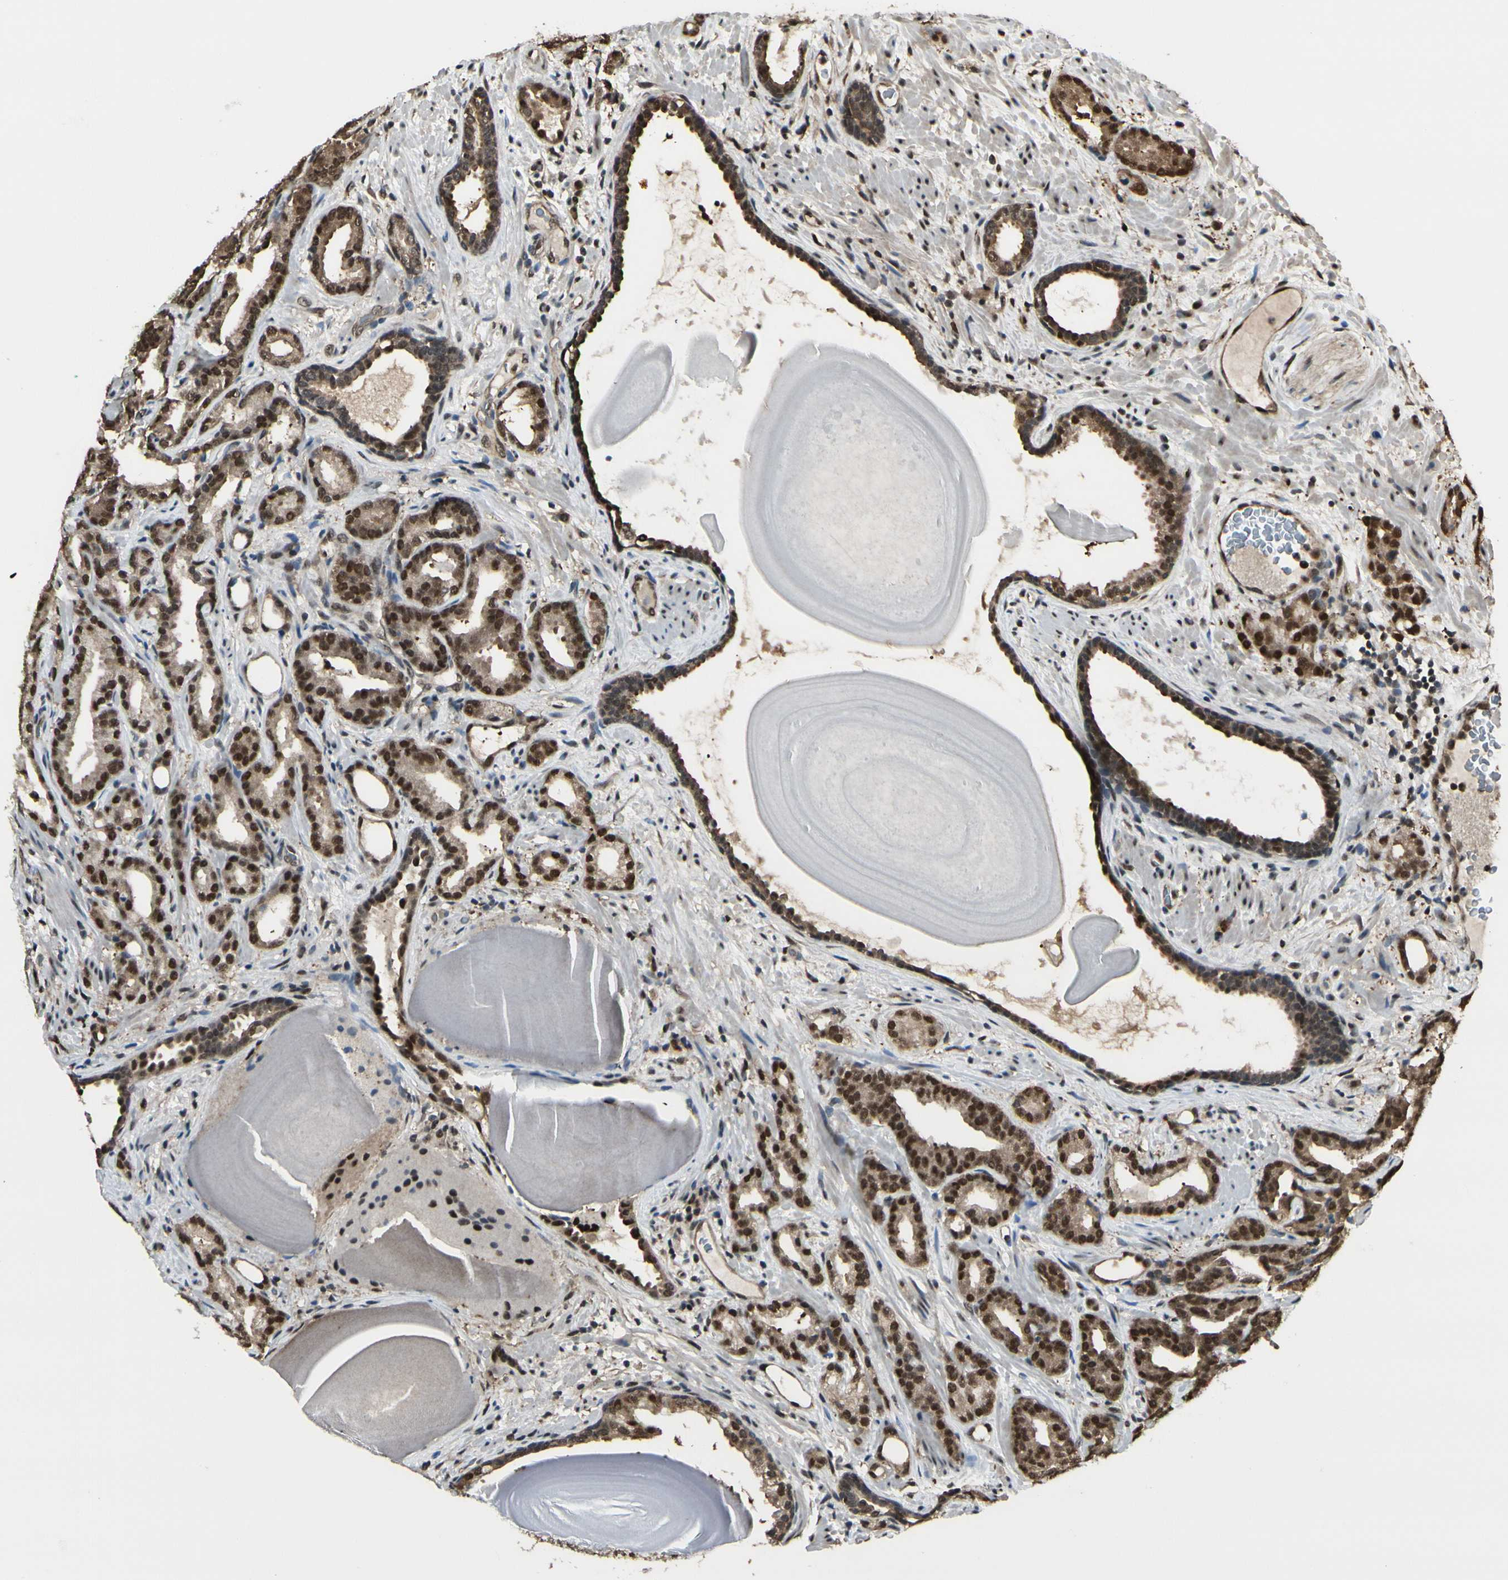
{"staining": {"intensity": "strong", "quantity": ">75%", "location": "cytoplasmic/membranous,nuclear"}, "tissue": "prostate cancer", "cell_type": "Tumor cells", "image_type": "cancer", "snomed": [{"axis": "morphology", "description": "Adenocarcinoma, Low grade"}, {"axis": "topography", "description": "Prostate"}], "caption": "Approximately >75% of tumor cells in low-grade adenocarcinoma (prostate) demonstrate strong cytoplasmic/membranous and nuclear protein expression as visualized by brown immunohistochemical staining.", "gene": "HSF1", "patient": {"sex": "male", "age": 63}}